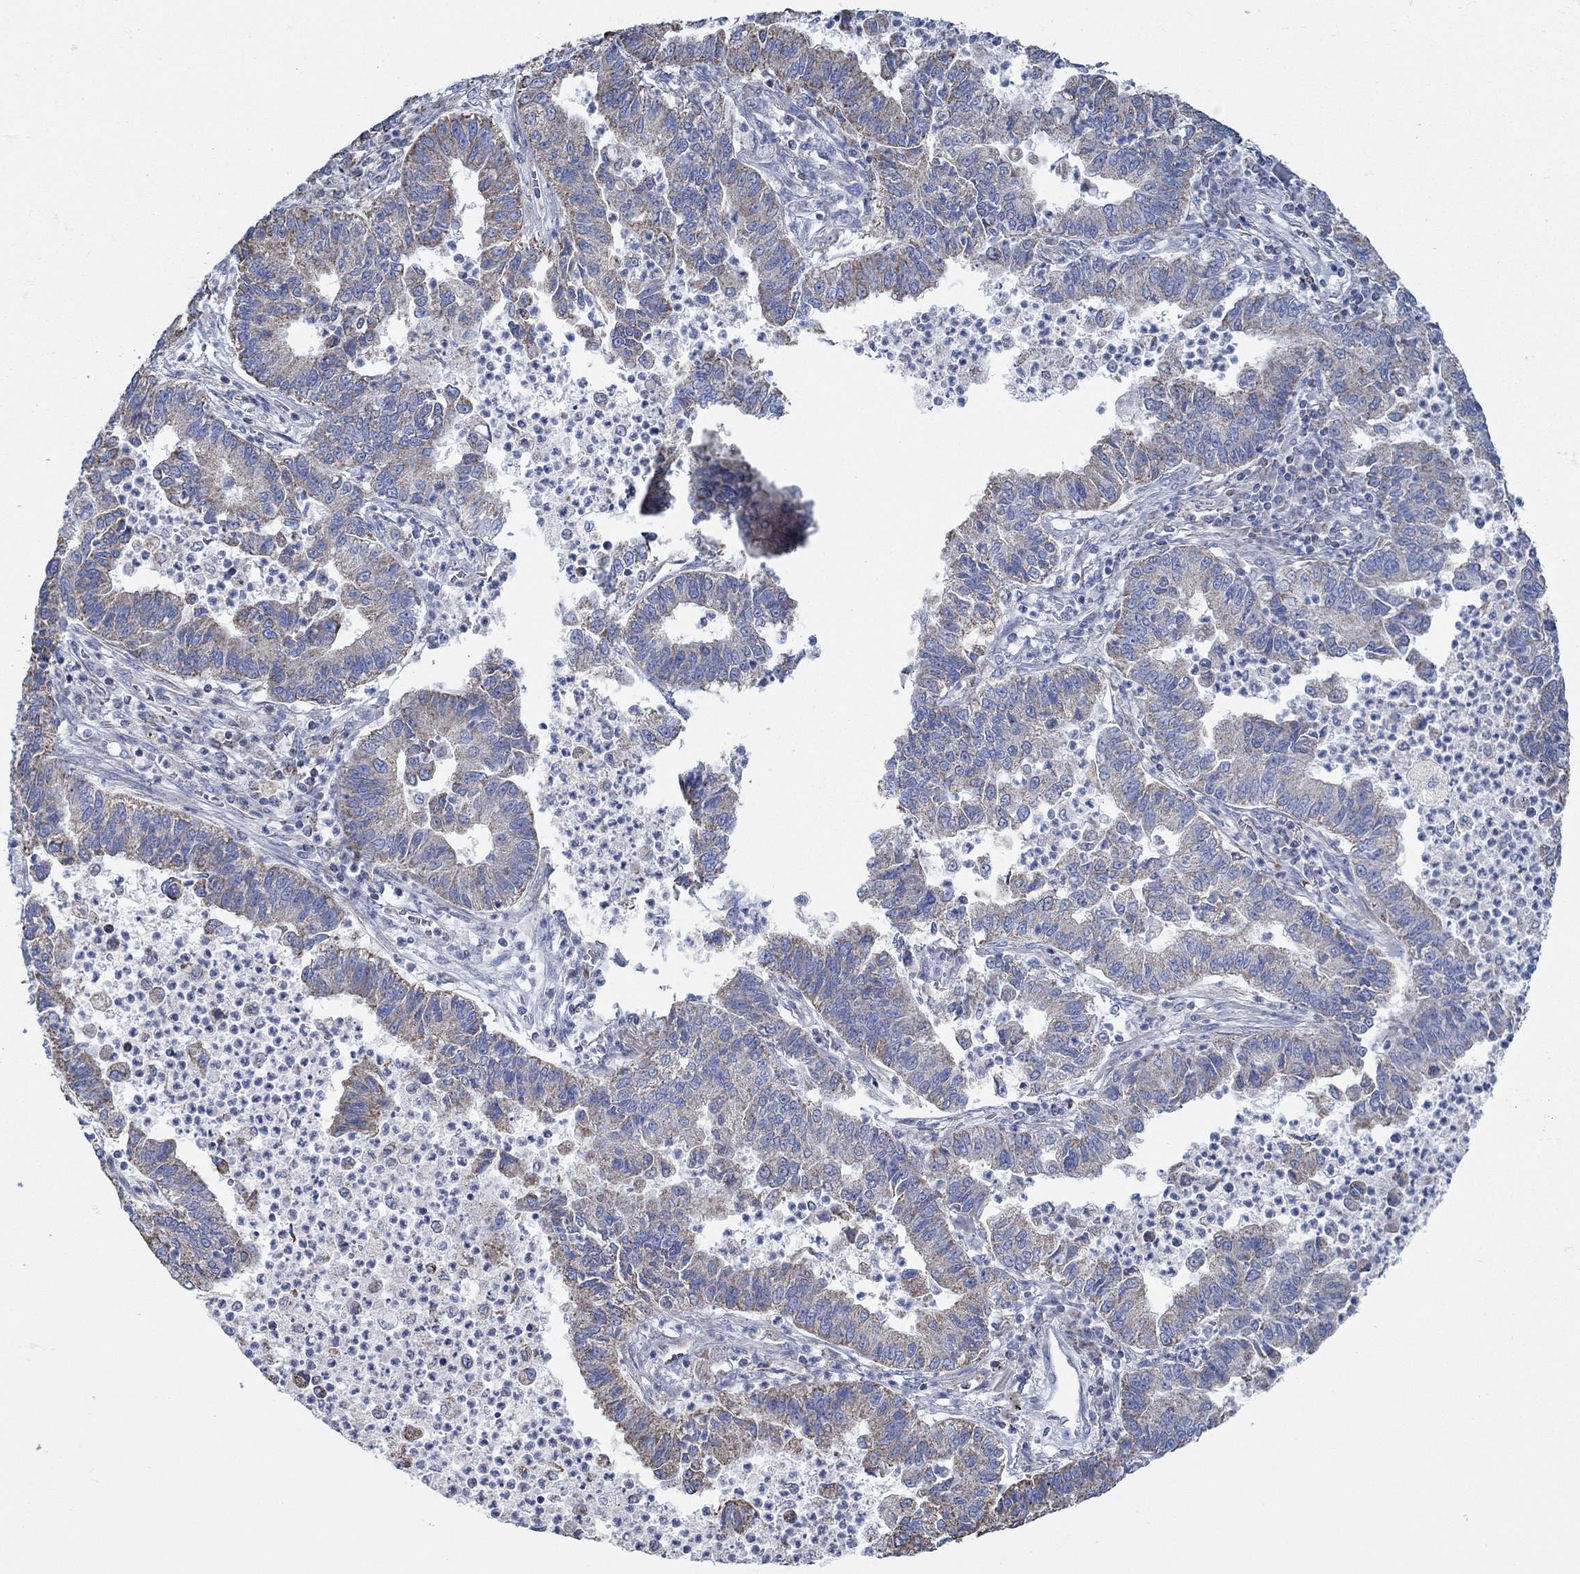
{"staining": {"intensity": "moderate", "quantity": "25%-75%", "location": "cytoplasmic/membranous"}, "tissue": "lung cancer", "cell_type": "Tumor cells", "image_type": "cancer", "snomed": [{"axis": "morphology", "description": "Adenocarcinoma, NOS"}, {"axis": "topography", "description": "Lung"}], "caption": "Moderate cytoplasmic/membranous staining is identified in approximately 25%-75% of tumor cells in lung adenocarcinoma. (Brightfield microscopy of DAB IHC at high magnification).", "gene": "GLOD5", "patient": {"sex": "female", "age": 57}}